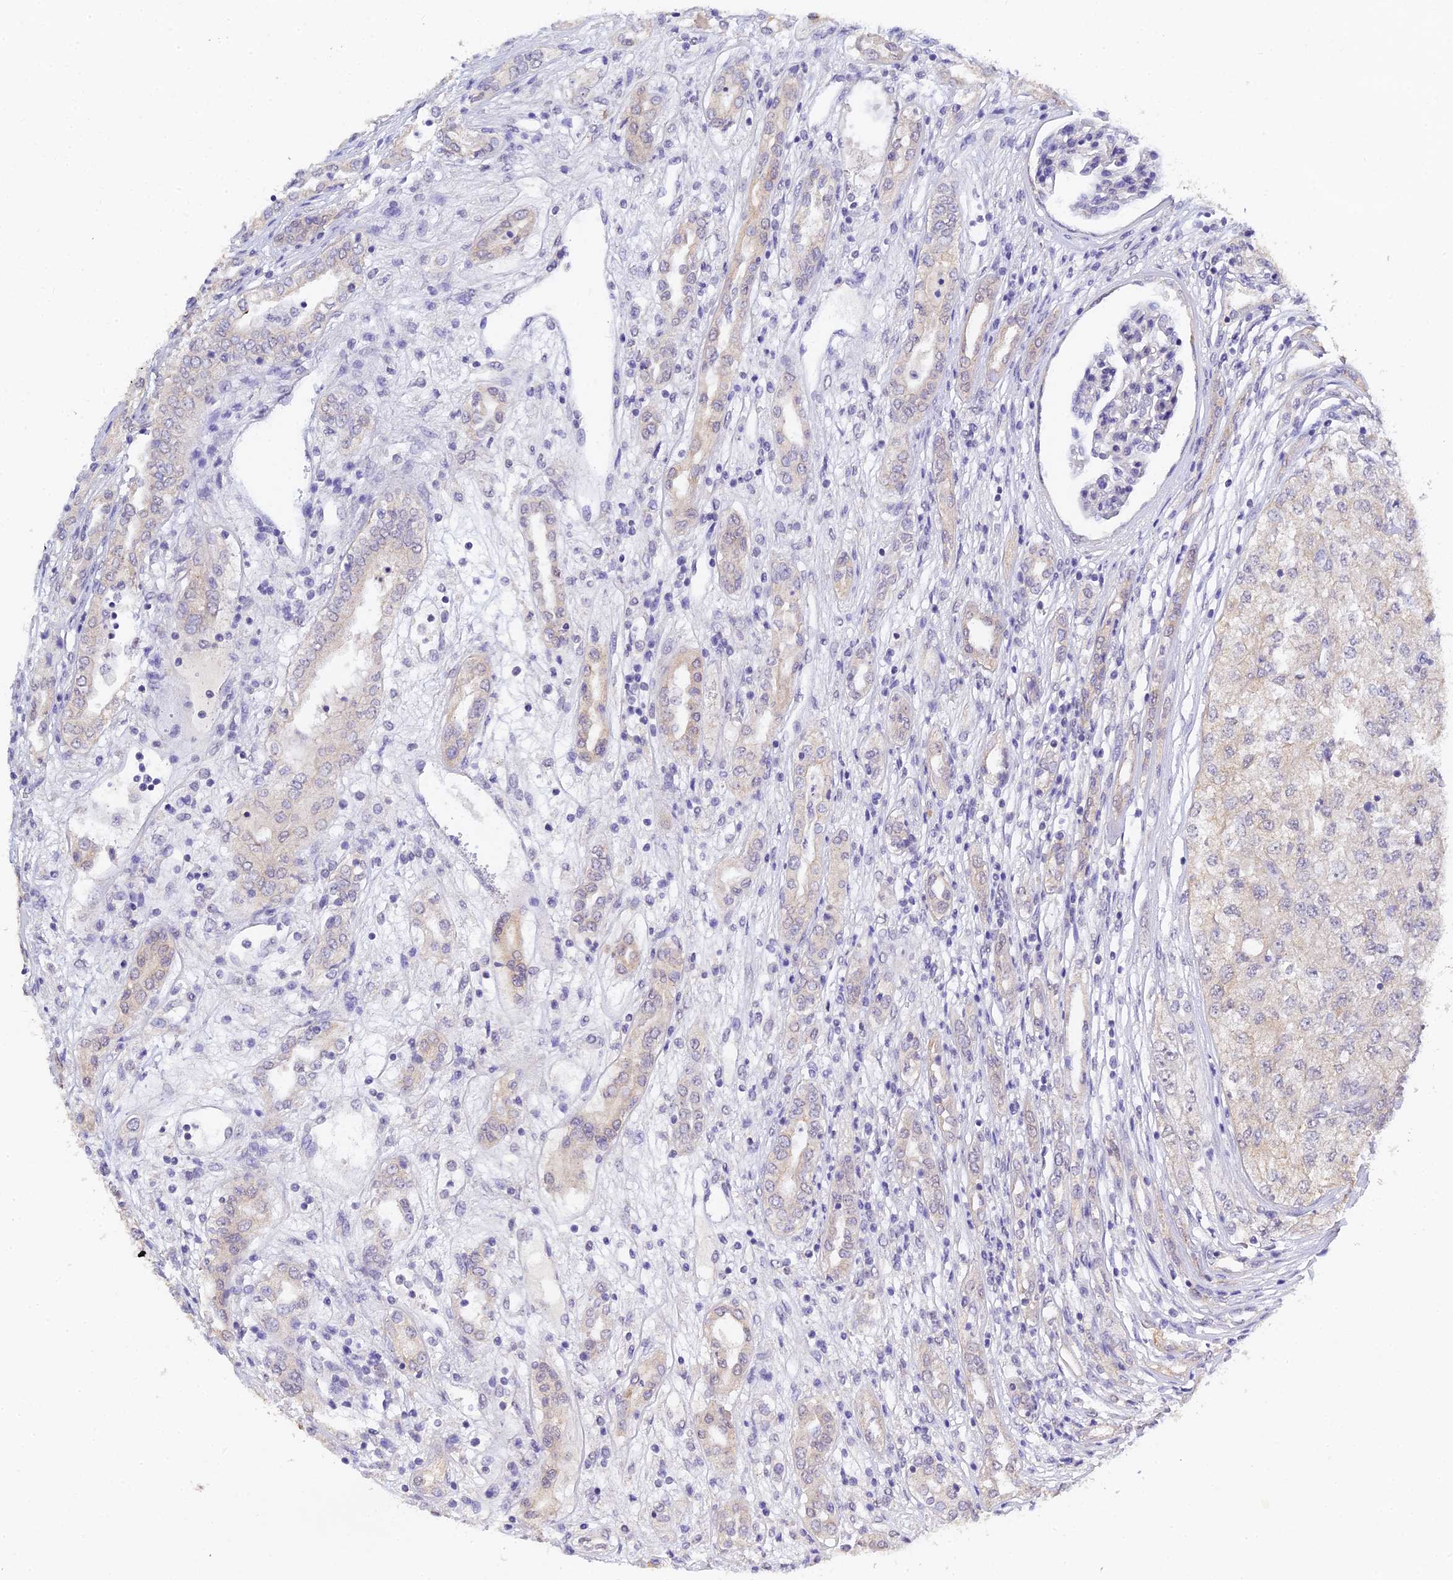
{"staining": {"intensity": "negative", "quantity": "none", "location": "none"}, "tissue": "renal cancer", "cell_type": "Tumor cells", "image_type": "cancer", "snomed": [{"axis": "morphology", "description": "Adenocarcinoma, NOS"}, {"axis": "topography", "description": "Kidney"}], "caption": "A high-resolution photomicrograph shows IHC staining of renal cancer, which reveals no significant positivity in tumor cells. The staining was performed using DAB to visualize the protein expression in brown, while the nuclei were stained in blue with hematoxylin (Magnification: 20x).", "gene": "HOXB1", "patient": {"sex": "female", "age": 54}}